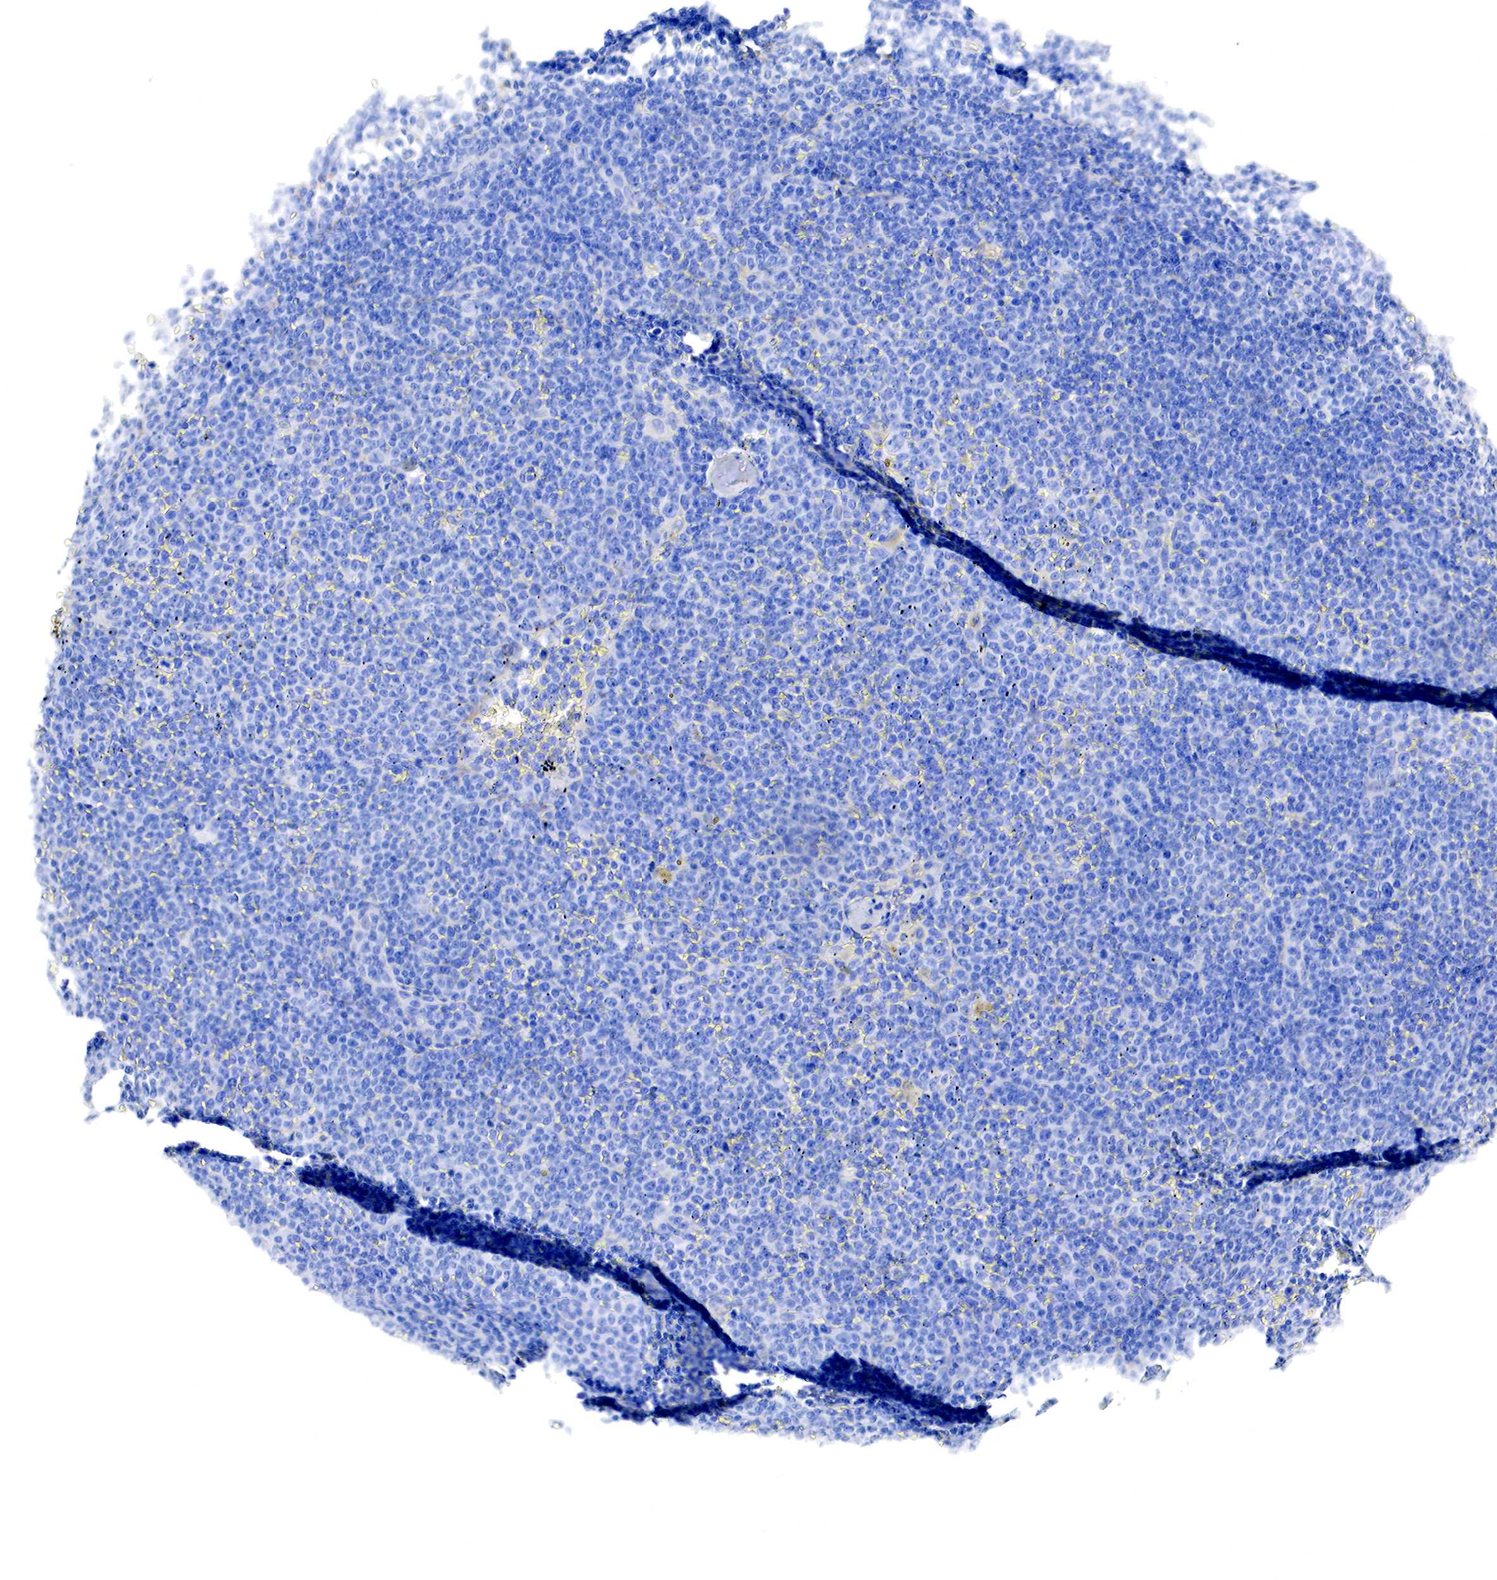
{"staining": {"intensity": "negative", "quantity": "none", "location": "none"}, "tissue": "lymphoma", "cell_type": "Tumor cells", "image_type": "cancer", "snomed": [{"axis": "morphology", "description": "Malignant lymphoma, non-Hodgkin's type, Low grade"}, {"axis": "topography", "description": "Lymph node"}], "caption": "This is an immunohistochemistry image of low-grade malignant lymphoma, non-Hodgkin's type. There is no positivity in tumor cells.", "gene": "TPM1", "patient": {"sex": "male", "age": 50}}